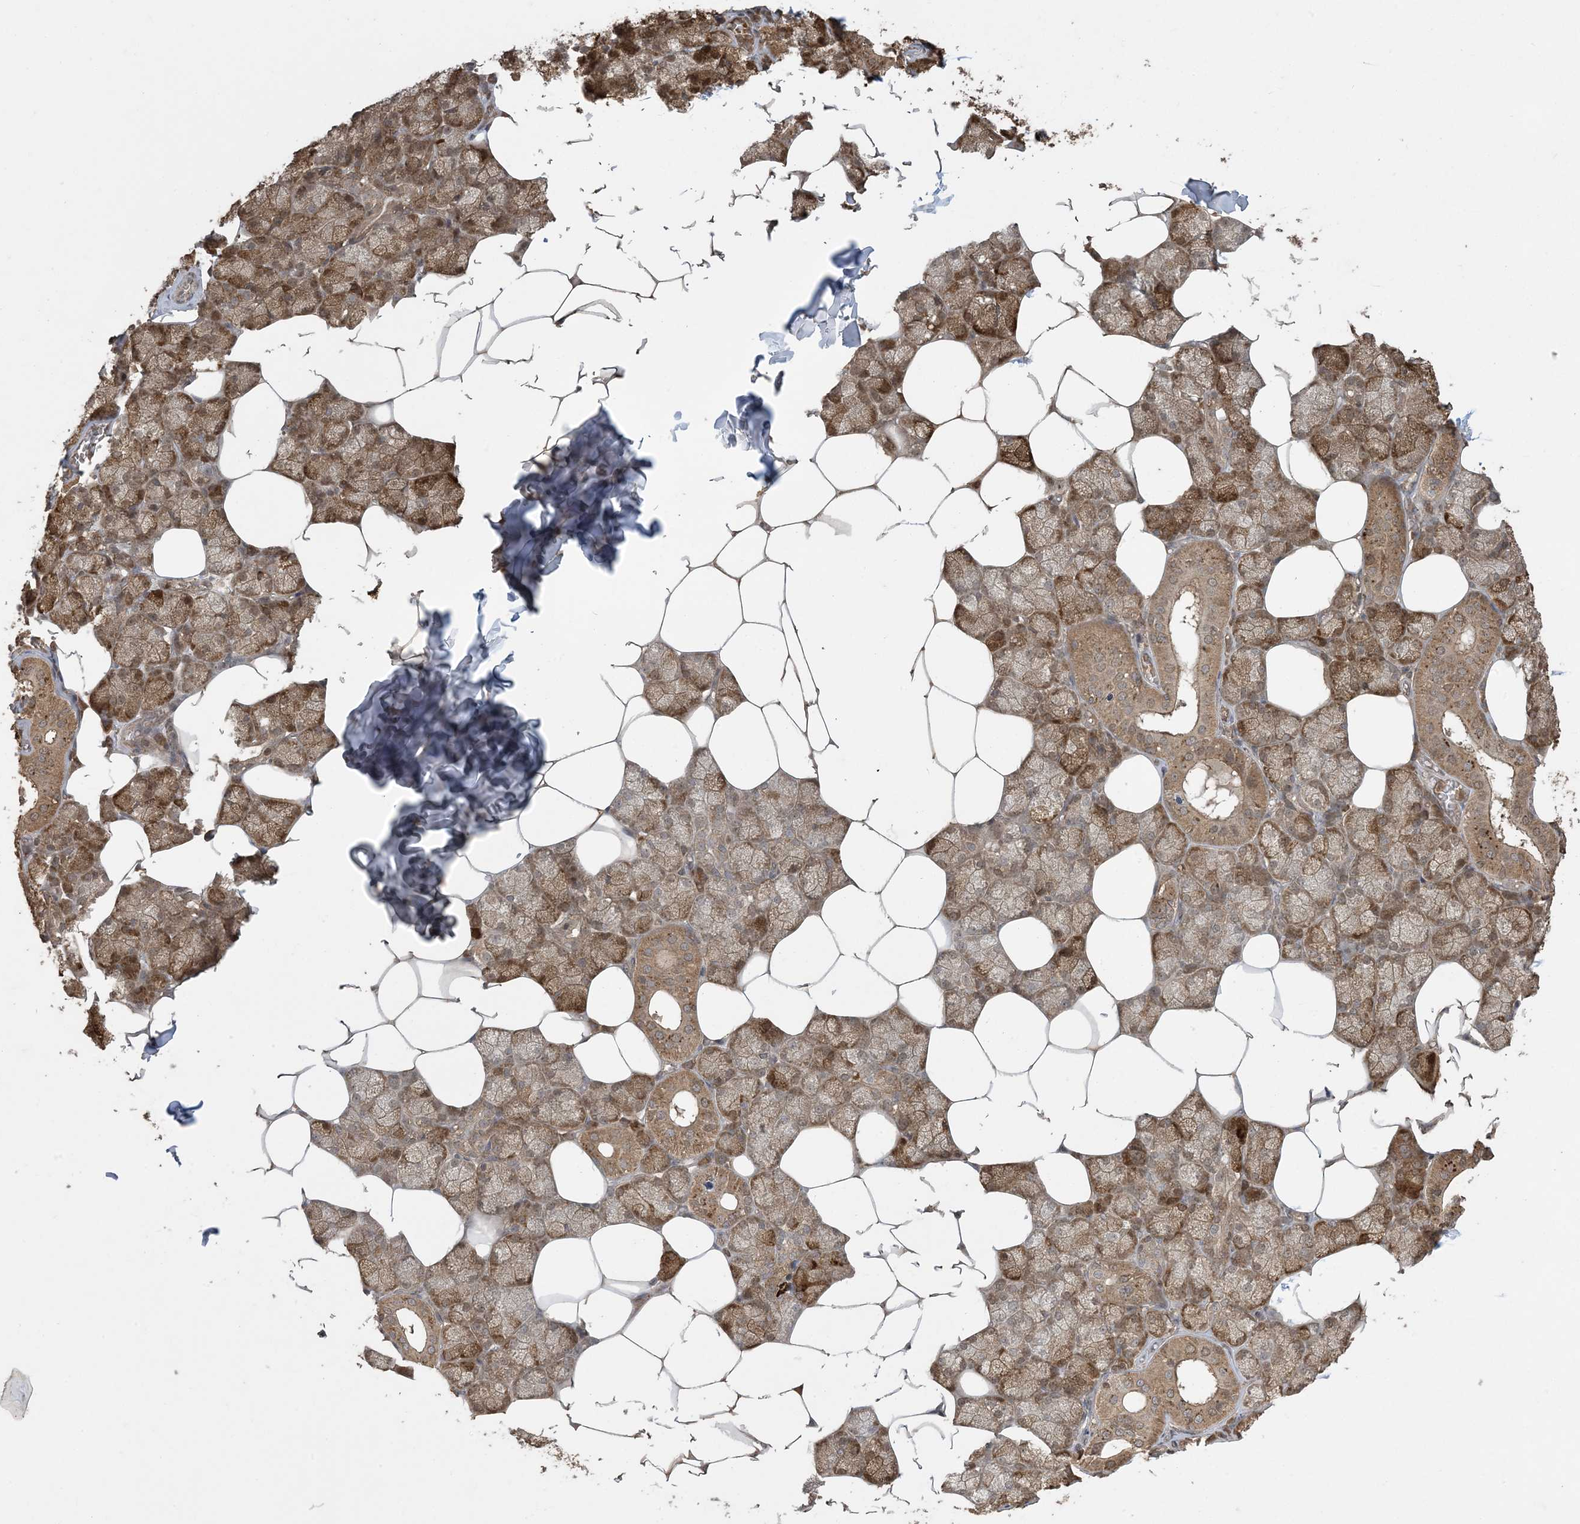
{"staining": {"intensity": "strong", "quantity": "25%-75%", "location": "cytoplasmic/membranous"}, "tissue": "salivary gland", "cell_type": "Glandular cells", "image_type": "normal", "snomed": [{"axis": "morphology", "description": "Normal tissue, NOS"}, {"axis": "topography", "description": "Salivary gland"}], "caption": "This micrograph demonstrates IHC staining of unremarkable human salivary gland, with high strong cytoplasmic/membranous staining in approximately 25%-75% of glandular cells.", "gene": "EFCAB8", "patient": {"sex": "male", "age": 62}}